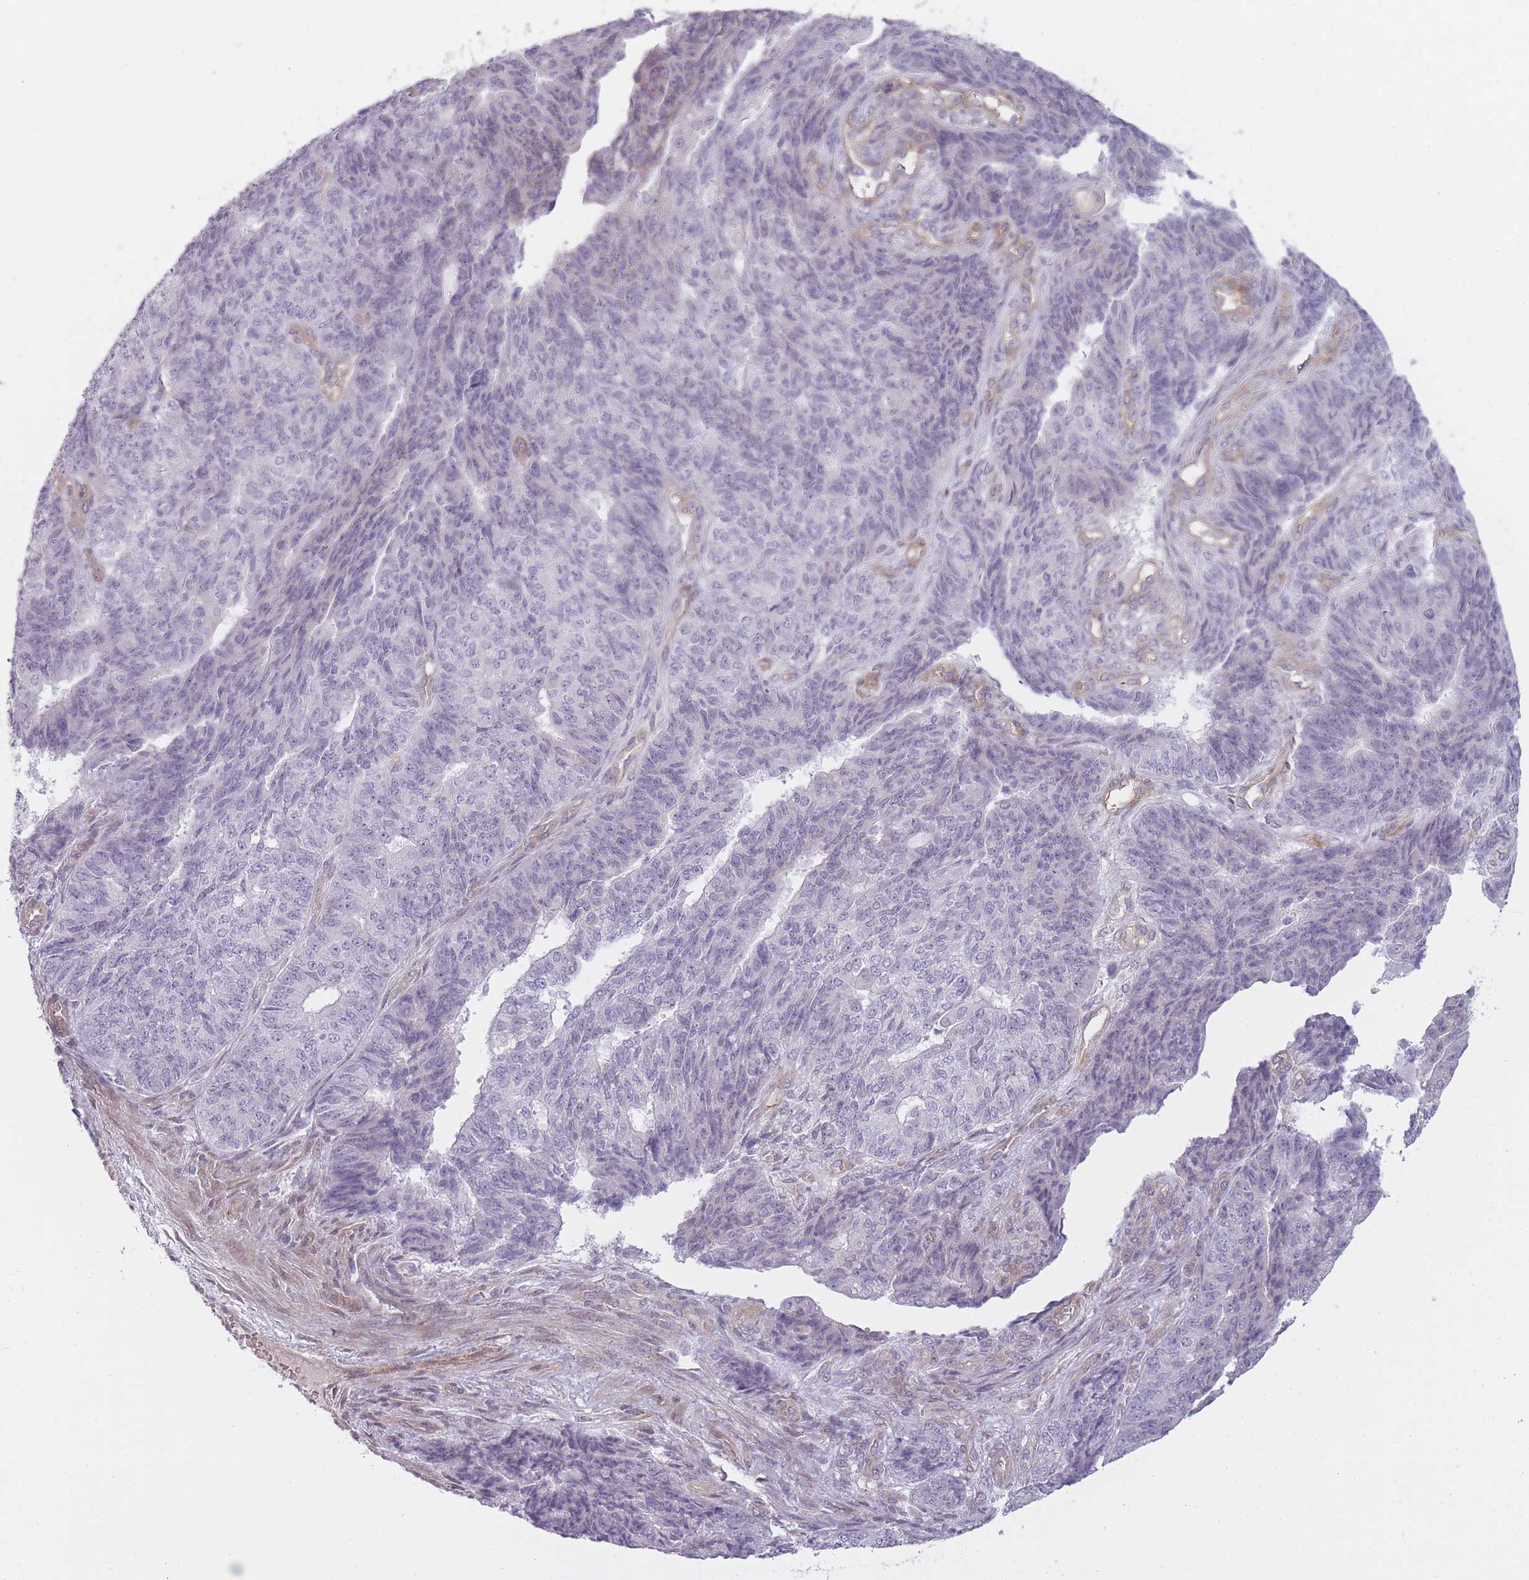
{"staining": {"intensity": "negative", "quantity": "none", "location": "none"}, "tissue": "endometrial cancer", "cell_type": "Tumor cells", "image_type": "cancer", "snomed": [{"axis": "morphology", "description": "Adenocarcinoma, NOS"}, {"axis": "topography", "description": "Endometrium"}], "caption": "An immunohistochemistry micrograph of adenocarcinoma (endometrial) is shown. There is no staining in tumor cells of adenocarcinoma (endometrial).", "gene": "PGRMC2", "patient": {"sex": "female", "age": 32}}